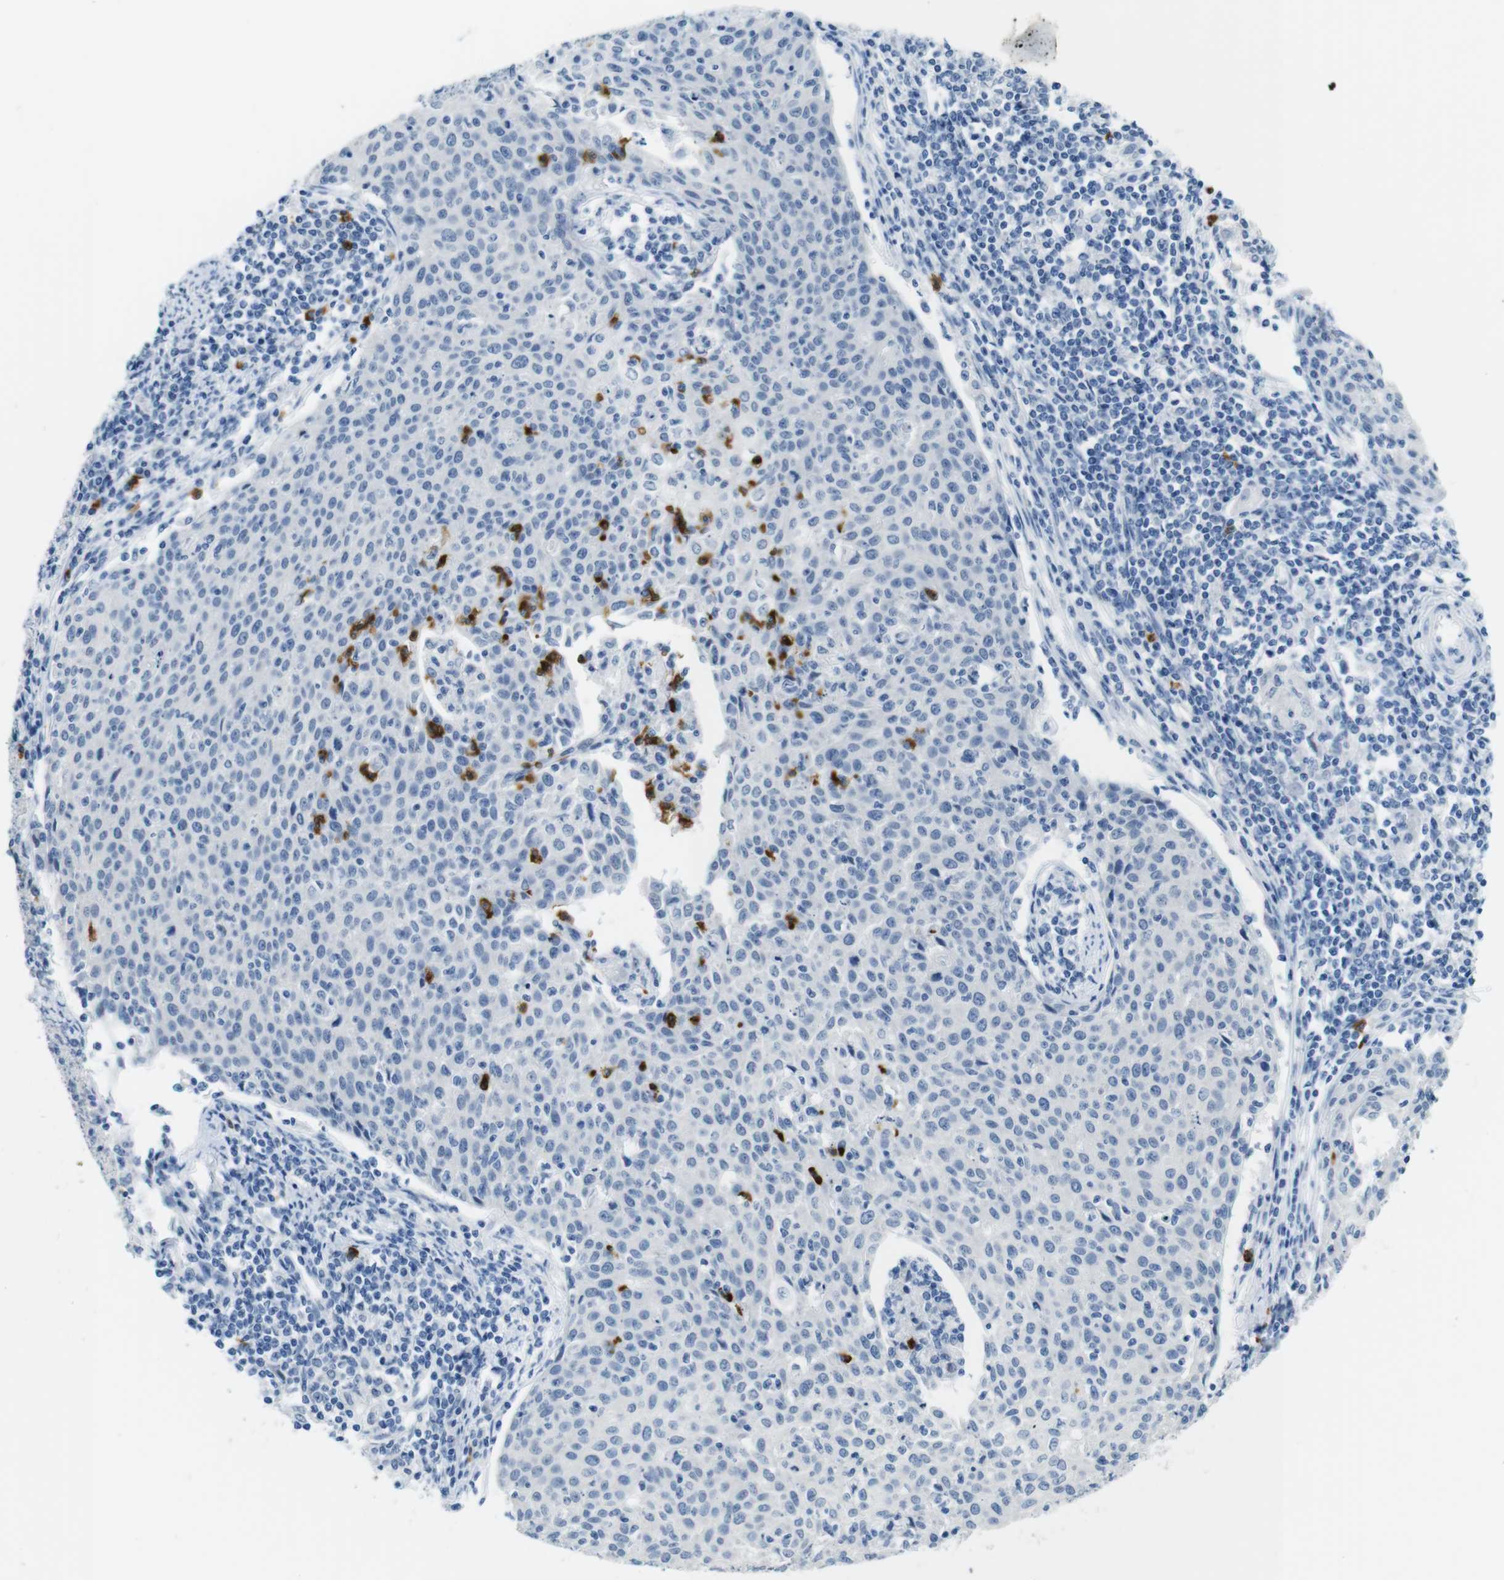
{"staining": {"intensity": "negative", "quantity": "none", "location": "none"}, "tissue": "cervical cancer", "cell_type": "Tumor cells", "image_type": "cancer", "snomed": [{"axis": "morphology", "description": "Squamous cell carcinoma, NOS"}, {"axis": "topography", "description": "Cervix"}], "caption": "Human cervical cancer stained for a protein using IHC shows no staining in tumor cells.", "gene": "MCEMP1", "patient": {"sex": "female", "age": 38}}